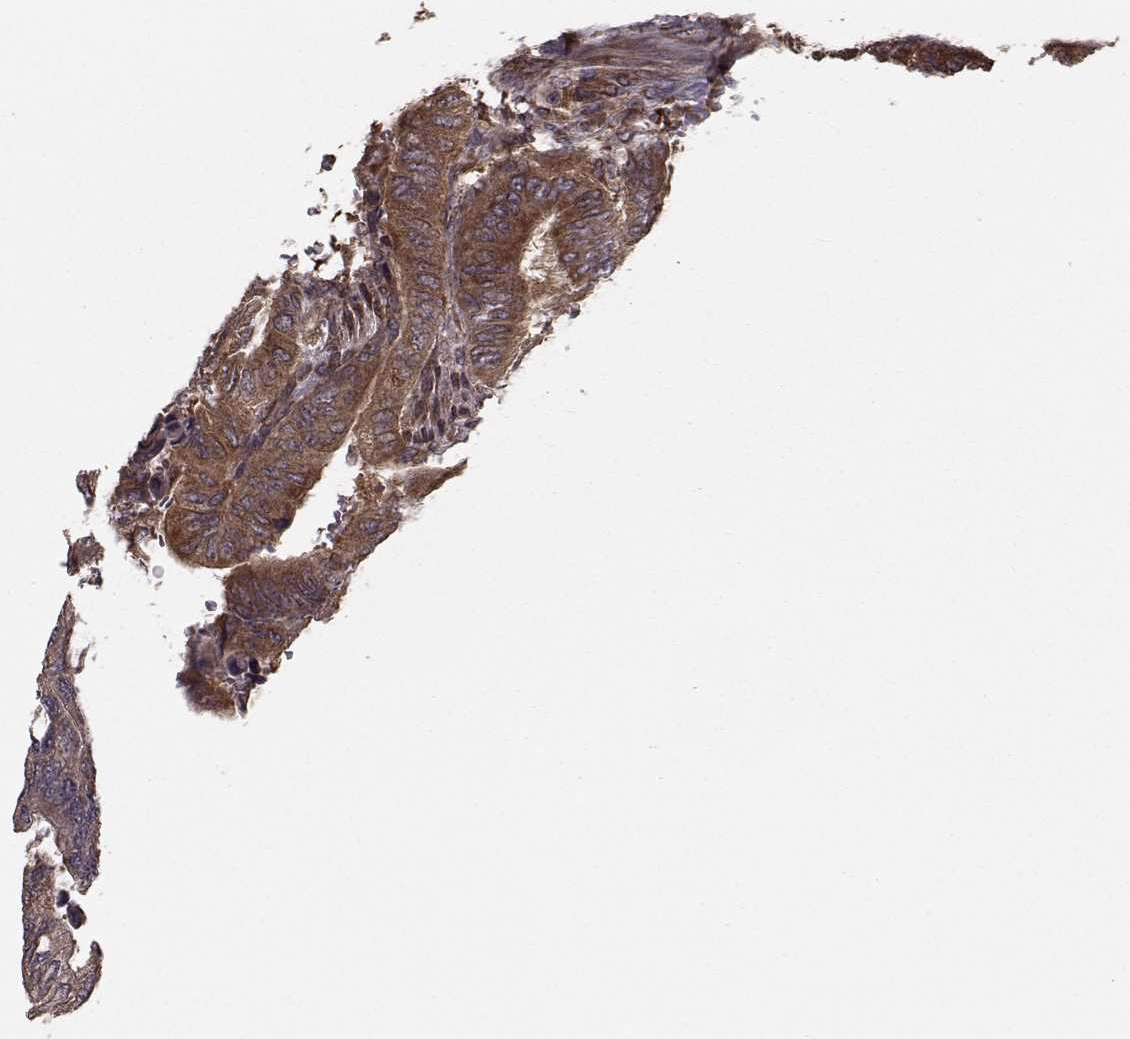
{"staining": {"intensity": "moderate", "quantity": ">75%", "location": "cytoplasmic/membranous"}, "tissue": "colorectal cancer", "cell_type": "Tumor cells", "image_type": "cancer", "snomed": [{"axis": "morphology", "description": "Normal tissue, NOS"}, {"axis": "morphology", "description": "Adenocarcinoma, NOS"}, {"axis": "topography", "description": "Rectum"}, {"axis": "topography", "description": "Peripheral nerve tissue"}], "caption": "Protein staining of colorectal cancer (adenocarcinoma) tissue reveals moderate cytoplasmic/membranous positivity in approximately >75% of tumor cells. The protein of interest is shown in brown color, while the nuclei are stained blue.", "gene": "TRIP10", "patient": {"sex": "male", "age": 92}}